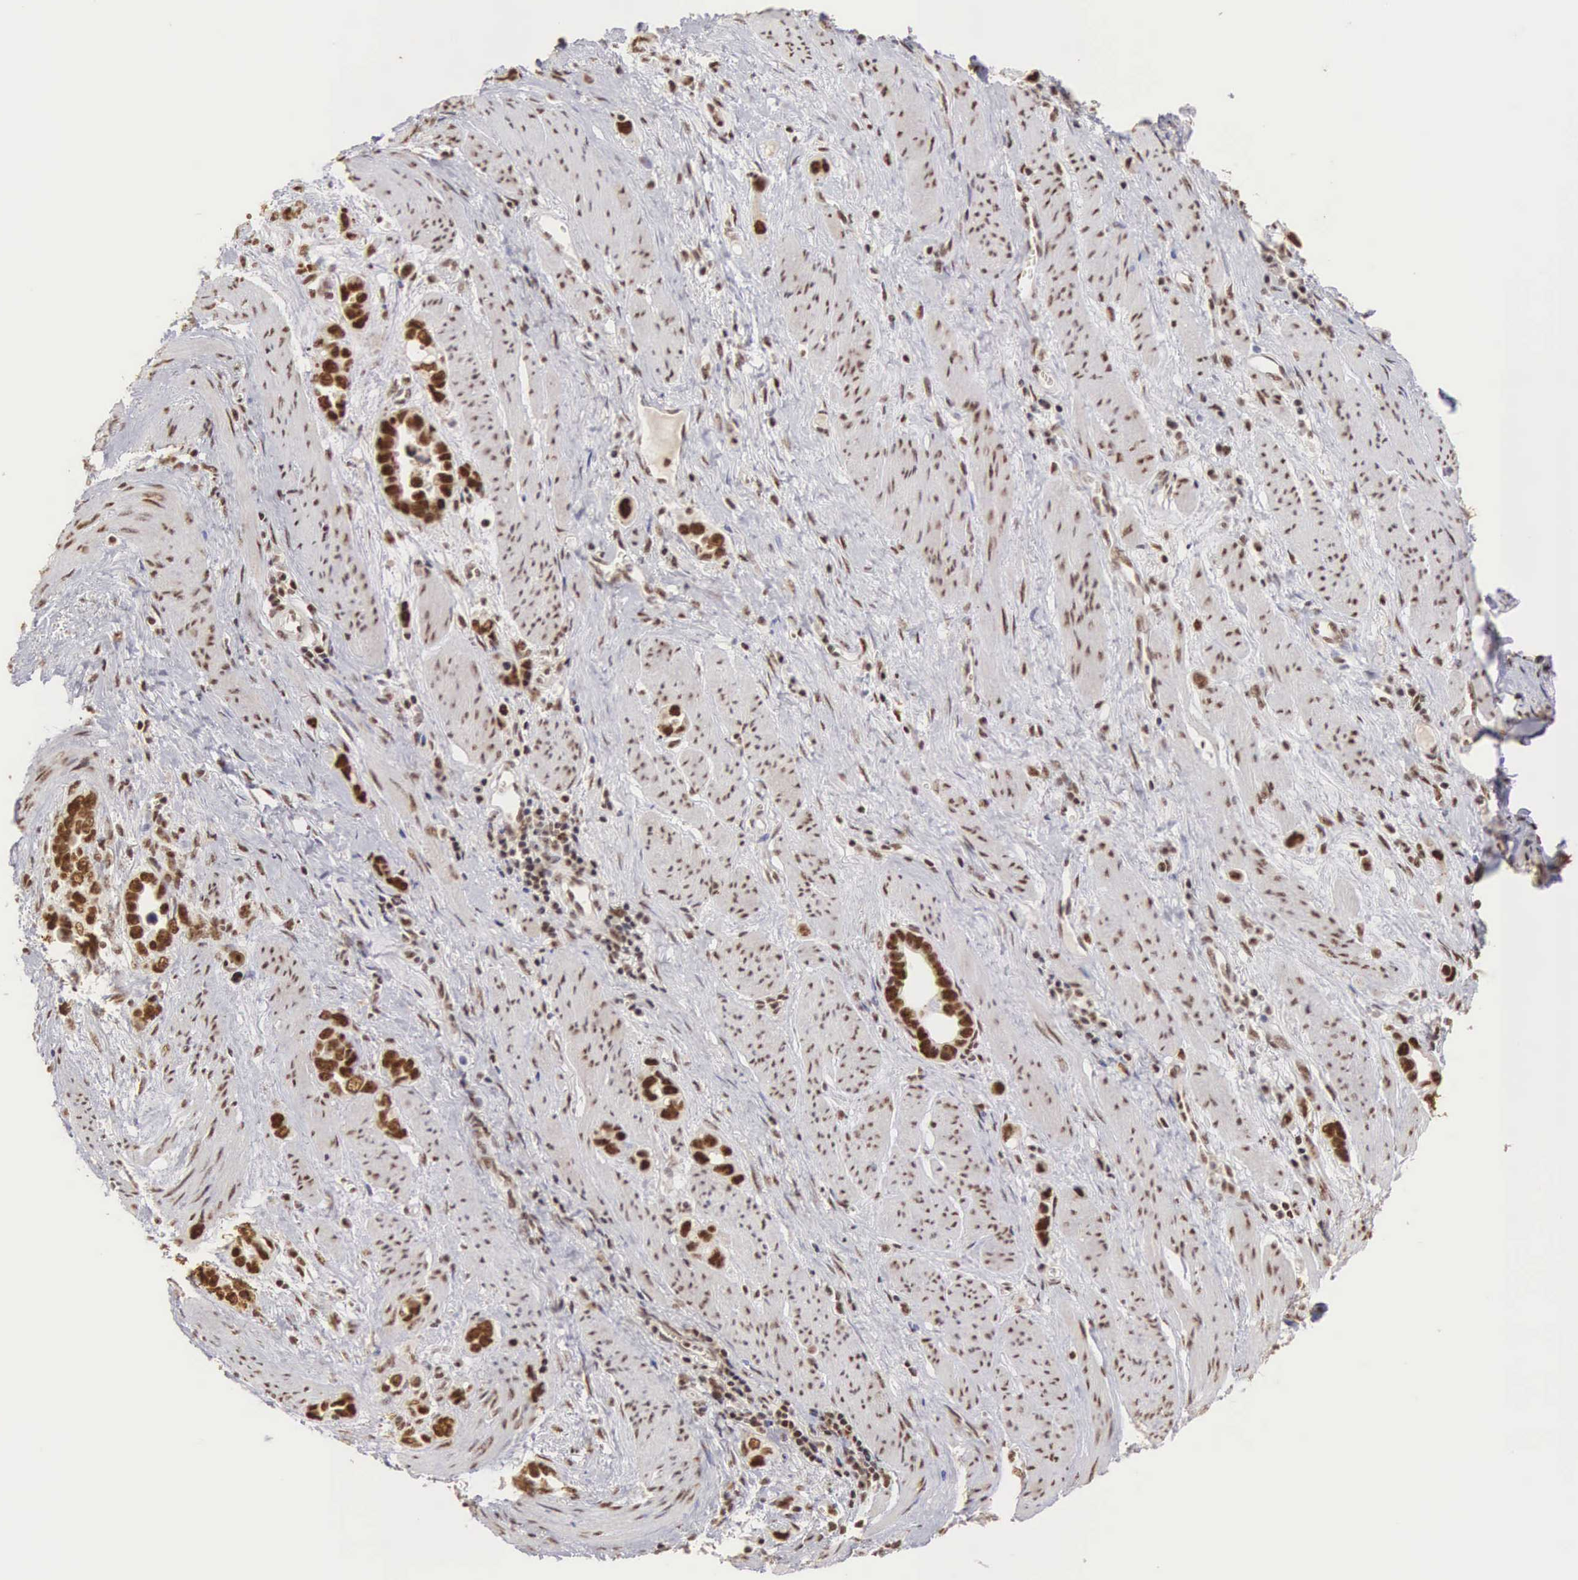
{"staining": {"intensity": "strong", "quantity": ">75%", "location": "nuclear"}, "tissue": "stomach cancer", "cell_type": "Tumor cells", "image_type": "cancer", "snomed": [{"axis": "morphology", "description": "Adenocarcinoma, NOS"}, {"axis": "topography", "description": "Stomach"}], "caption": "The histopathology image reveals staining of adenocarcinoma (stomach), revealing strong nuclear protein staining (brown color) within tumor cells.", "gene": "HTATSF1", "patient": {"sex": "male", "age": 78}}